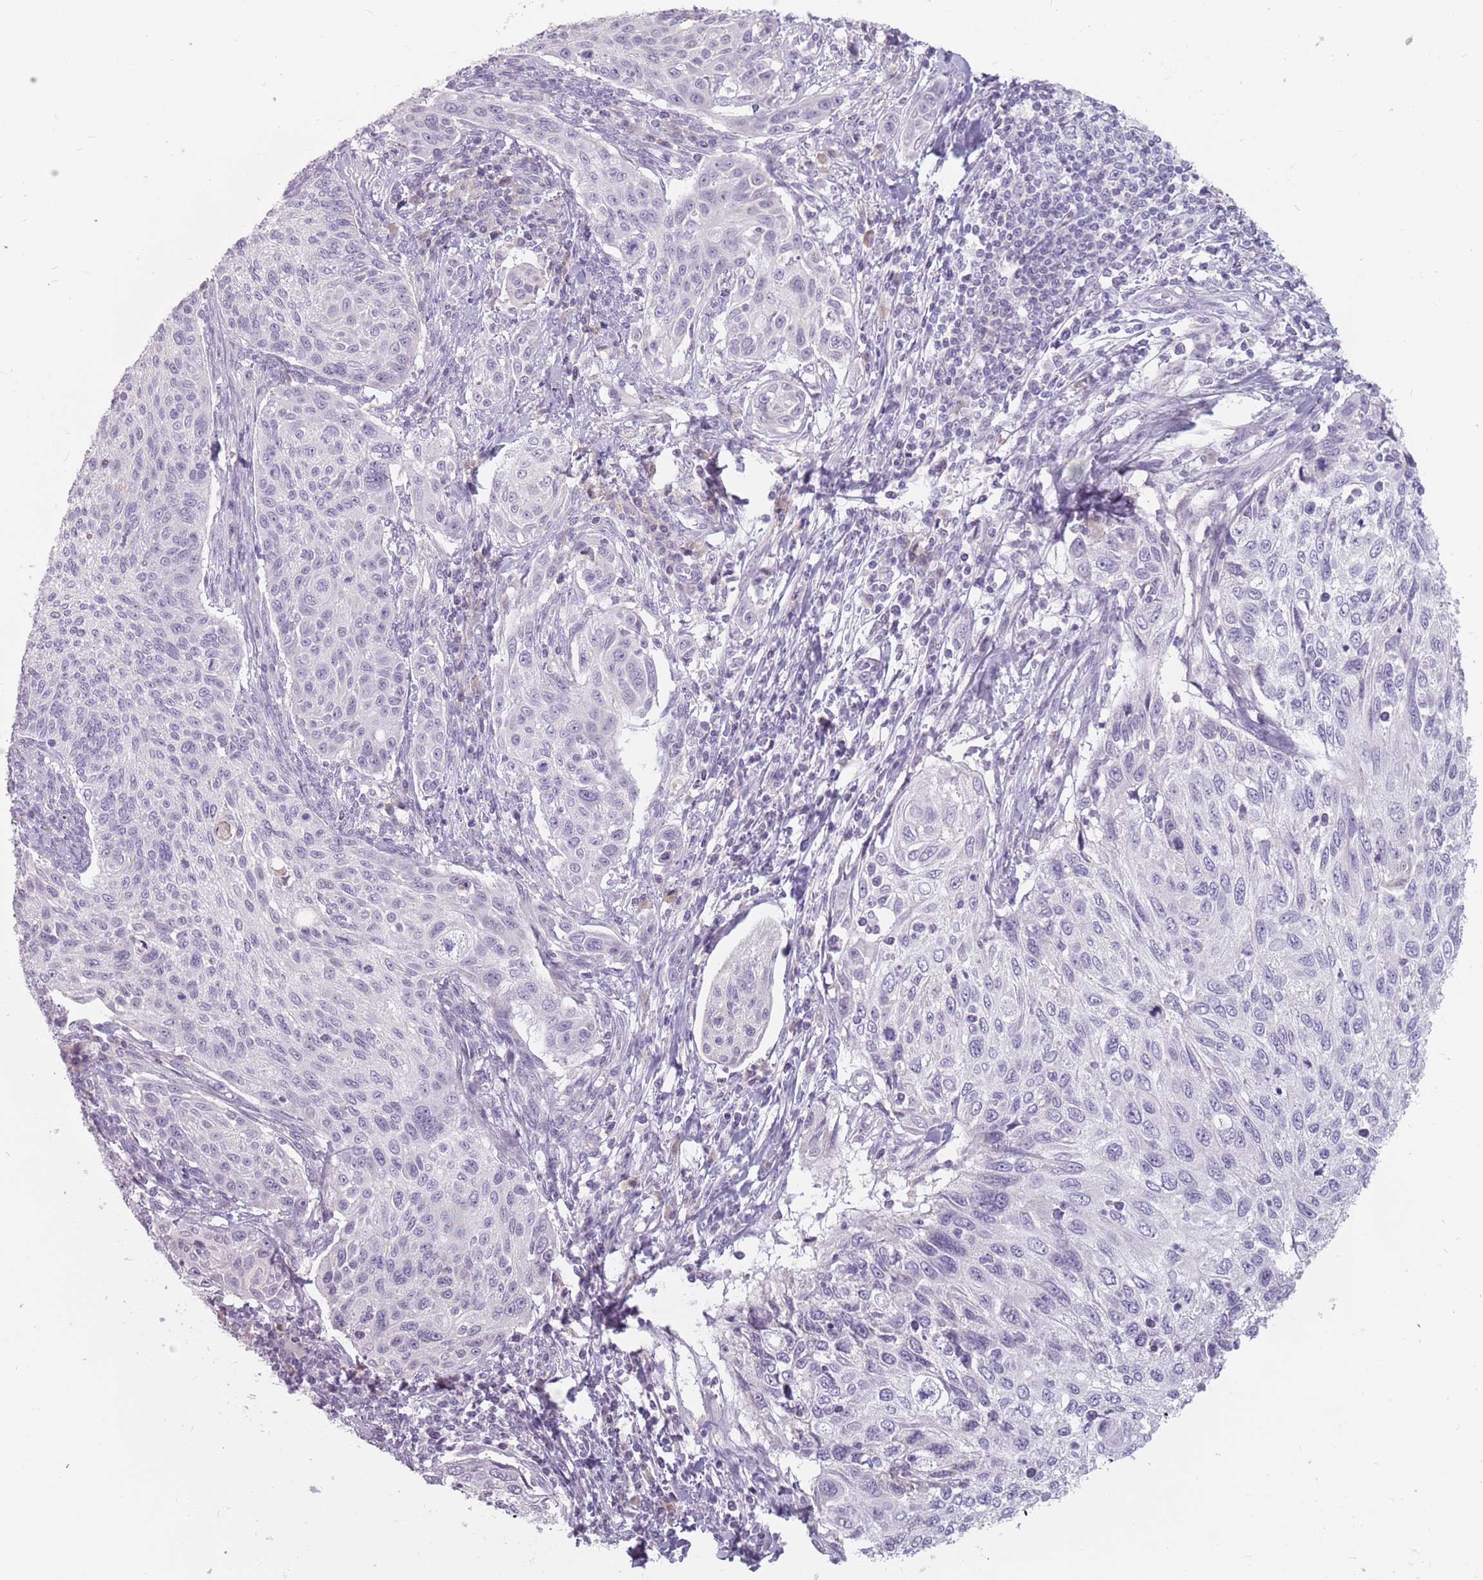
{"staining": {"intensity": "negative", "quantity": "none", "location": "none"}, "tissue": "cervical cancer", "cell_type": "Tumor cells", "image_type": "cancer", "snomed": [{"axis": "morphology", "description": "Squamous cell carcinoma, NOS"}, {"axis": "topography", "description": "Cervix"}], "caption": "Immunohistochemistry (IHC) of cervical cancer demonstrates no expression in tumor cells. The staining is performed using DAB (3,3'-diaminobenzidine) brown chromogen with nuclei counter-stained in using hematoxylin.", "gene": "CEP19", "patient": {"sex": "female", "age": 70}}